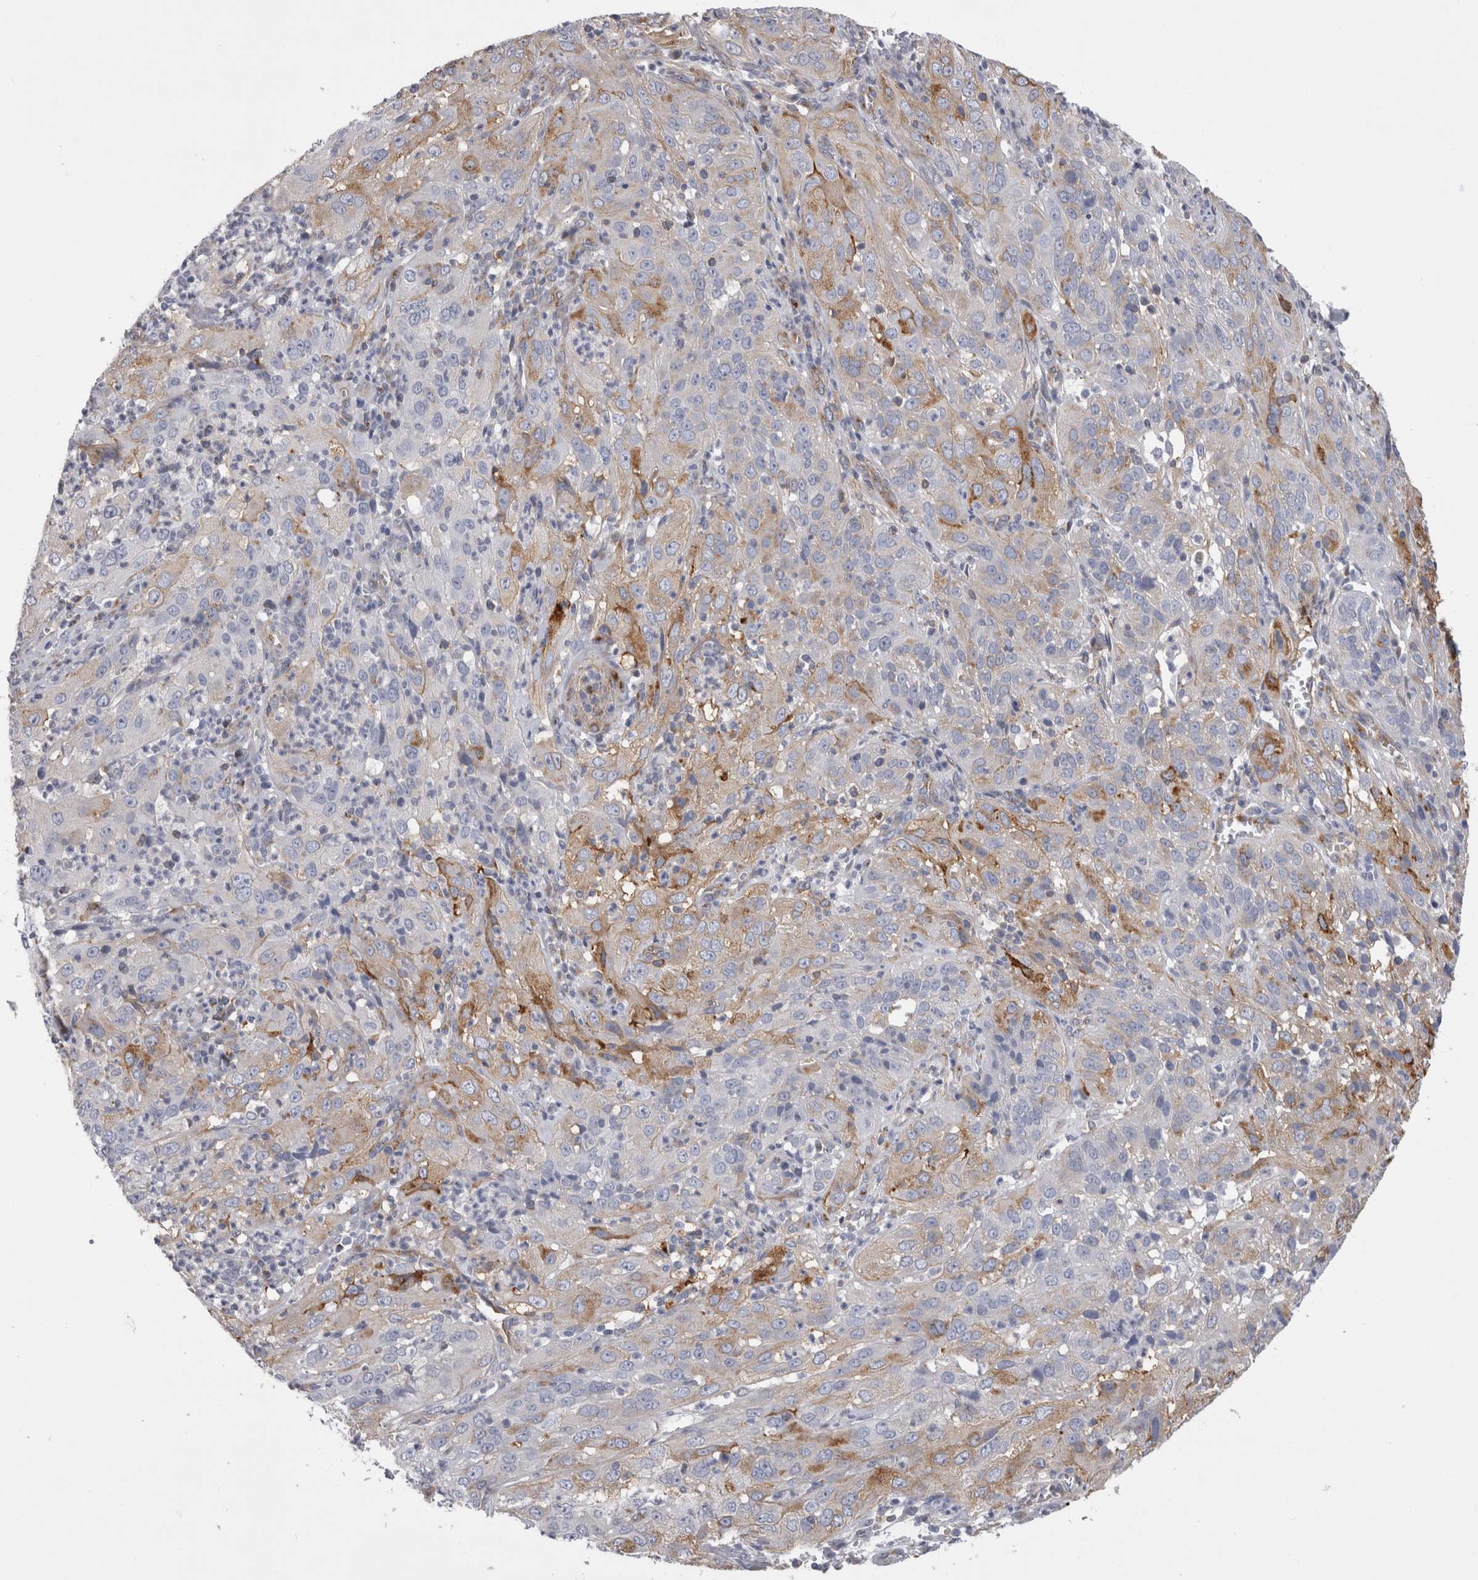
{"staining": {"intensity": "moderate", "quantity": "<25%", "location": "cytoplasmic/membranous"}, "tissue": "cervical cancer", "cell_type": "Tumor cells", "image_type": "cancer", "snomed": [{"axis": "morphology", "description": "Squamous cell carcinoma, NOS"}, {"axis": "topography", "description": "Cervix"}], "caption": "A photomicrograph of cervical cancer stained for a protein demonstrates moderate cytoplasmic/membranous brown staining in tumor cells.", "gene": "ATXN3", "patient": {"sex": "female", "age": 32}}